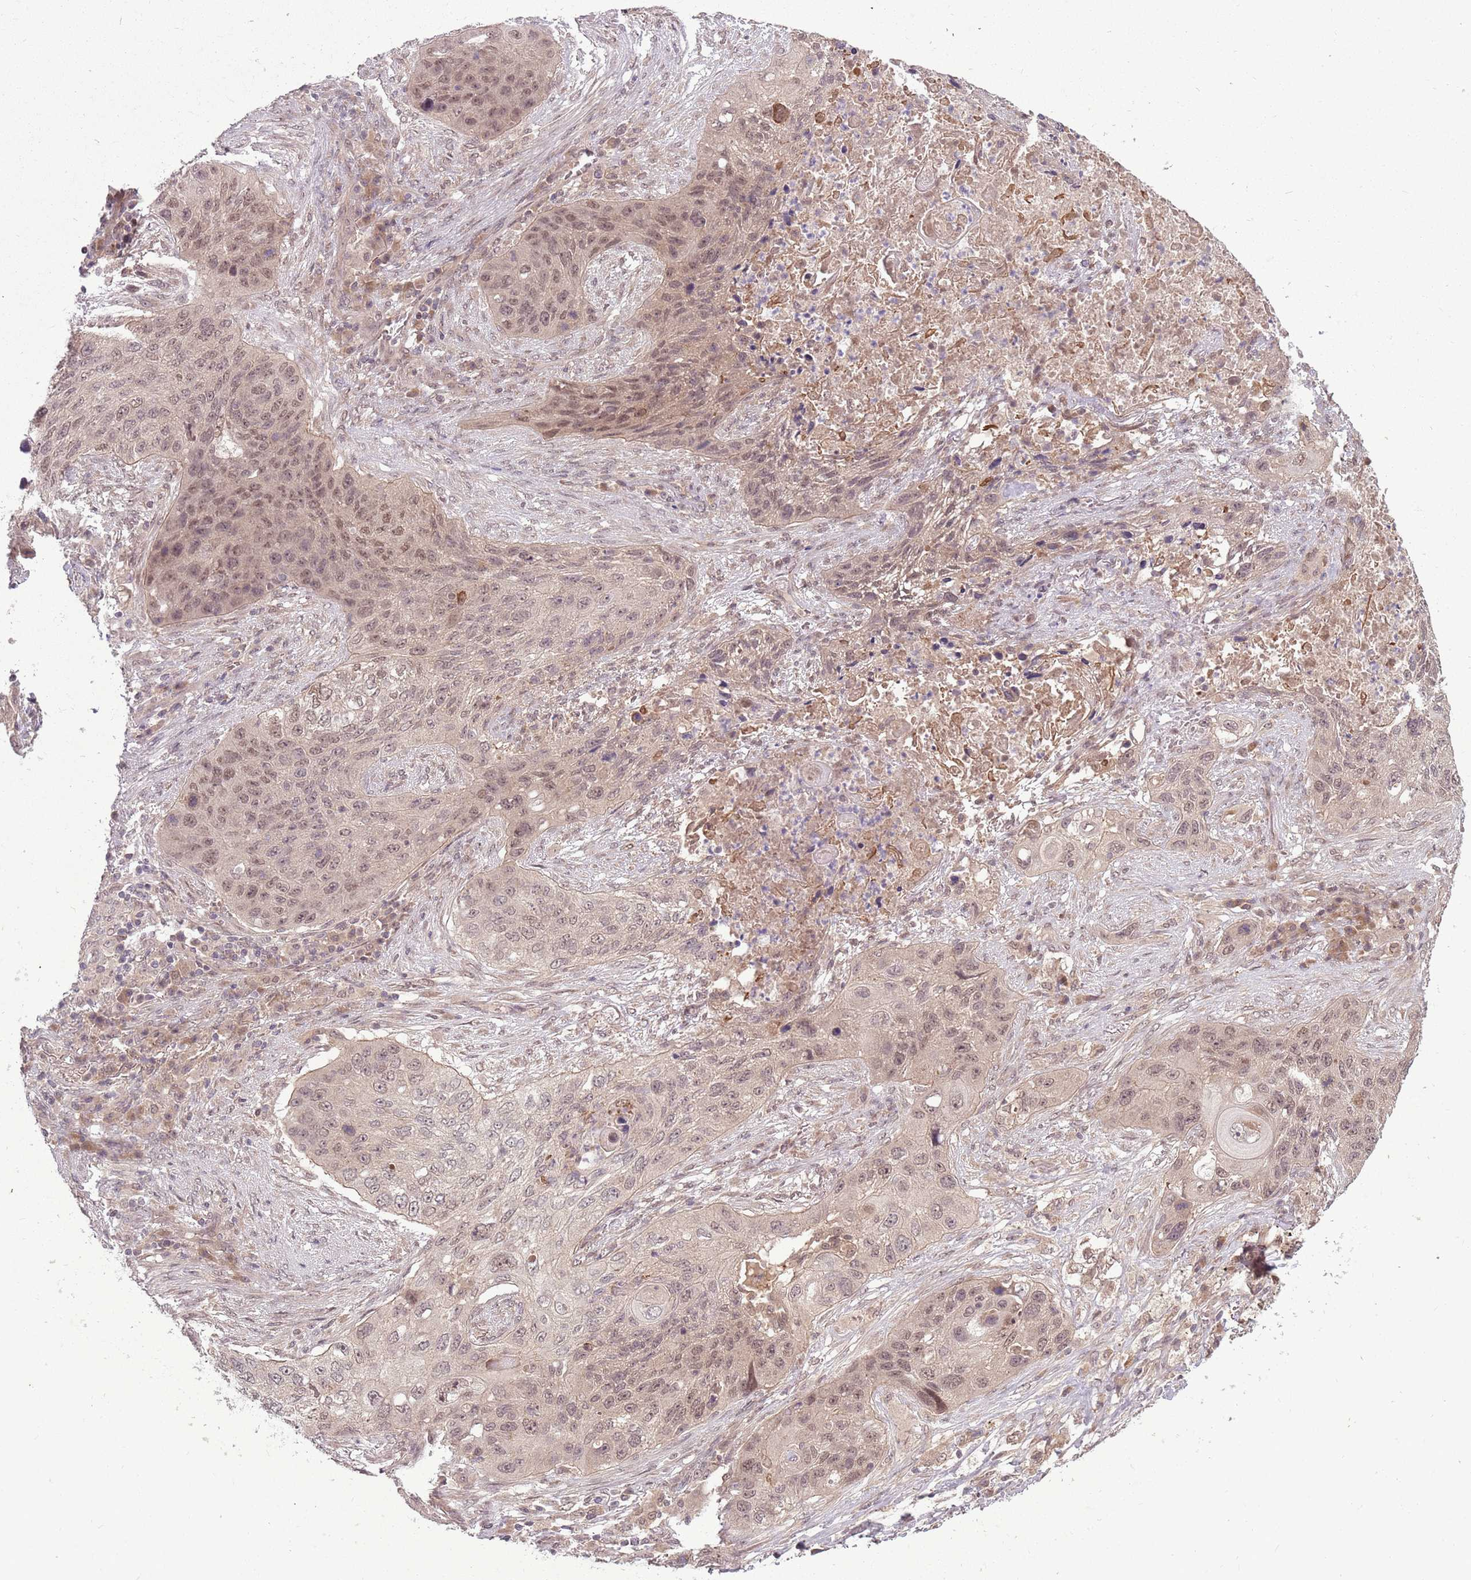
{"staining": {"intensity": "weak", "quantity": "25%-75%", "location": "nuclear"}, "tissue": "lung cancer", "cell_type": "Tumor cells", "image_type": "cancer", "snomed": [{"axis": "morphology", "description": "Squamous cell carcinoma, NOS"}, {"axis": "topography", "description": "Lung"}], "caption": "Lung cancer stained with a protein marker shows weak staining in tumor cells.", "gene": "ADAMTS3", "patient": {"sex": "female", "age": 63}}